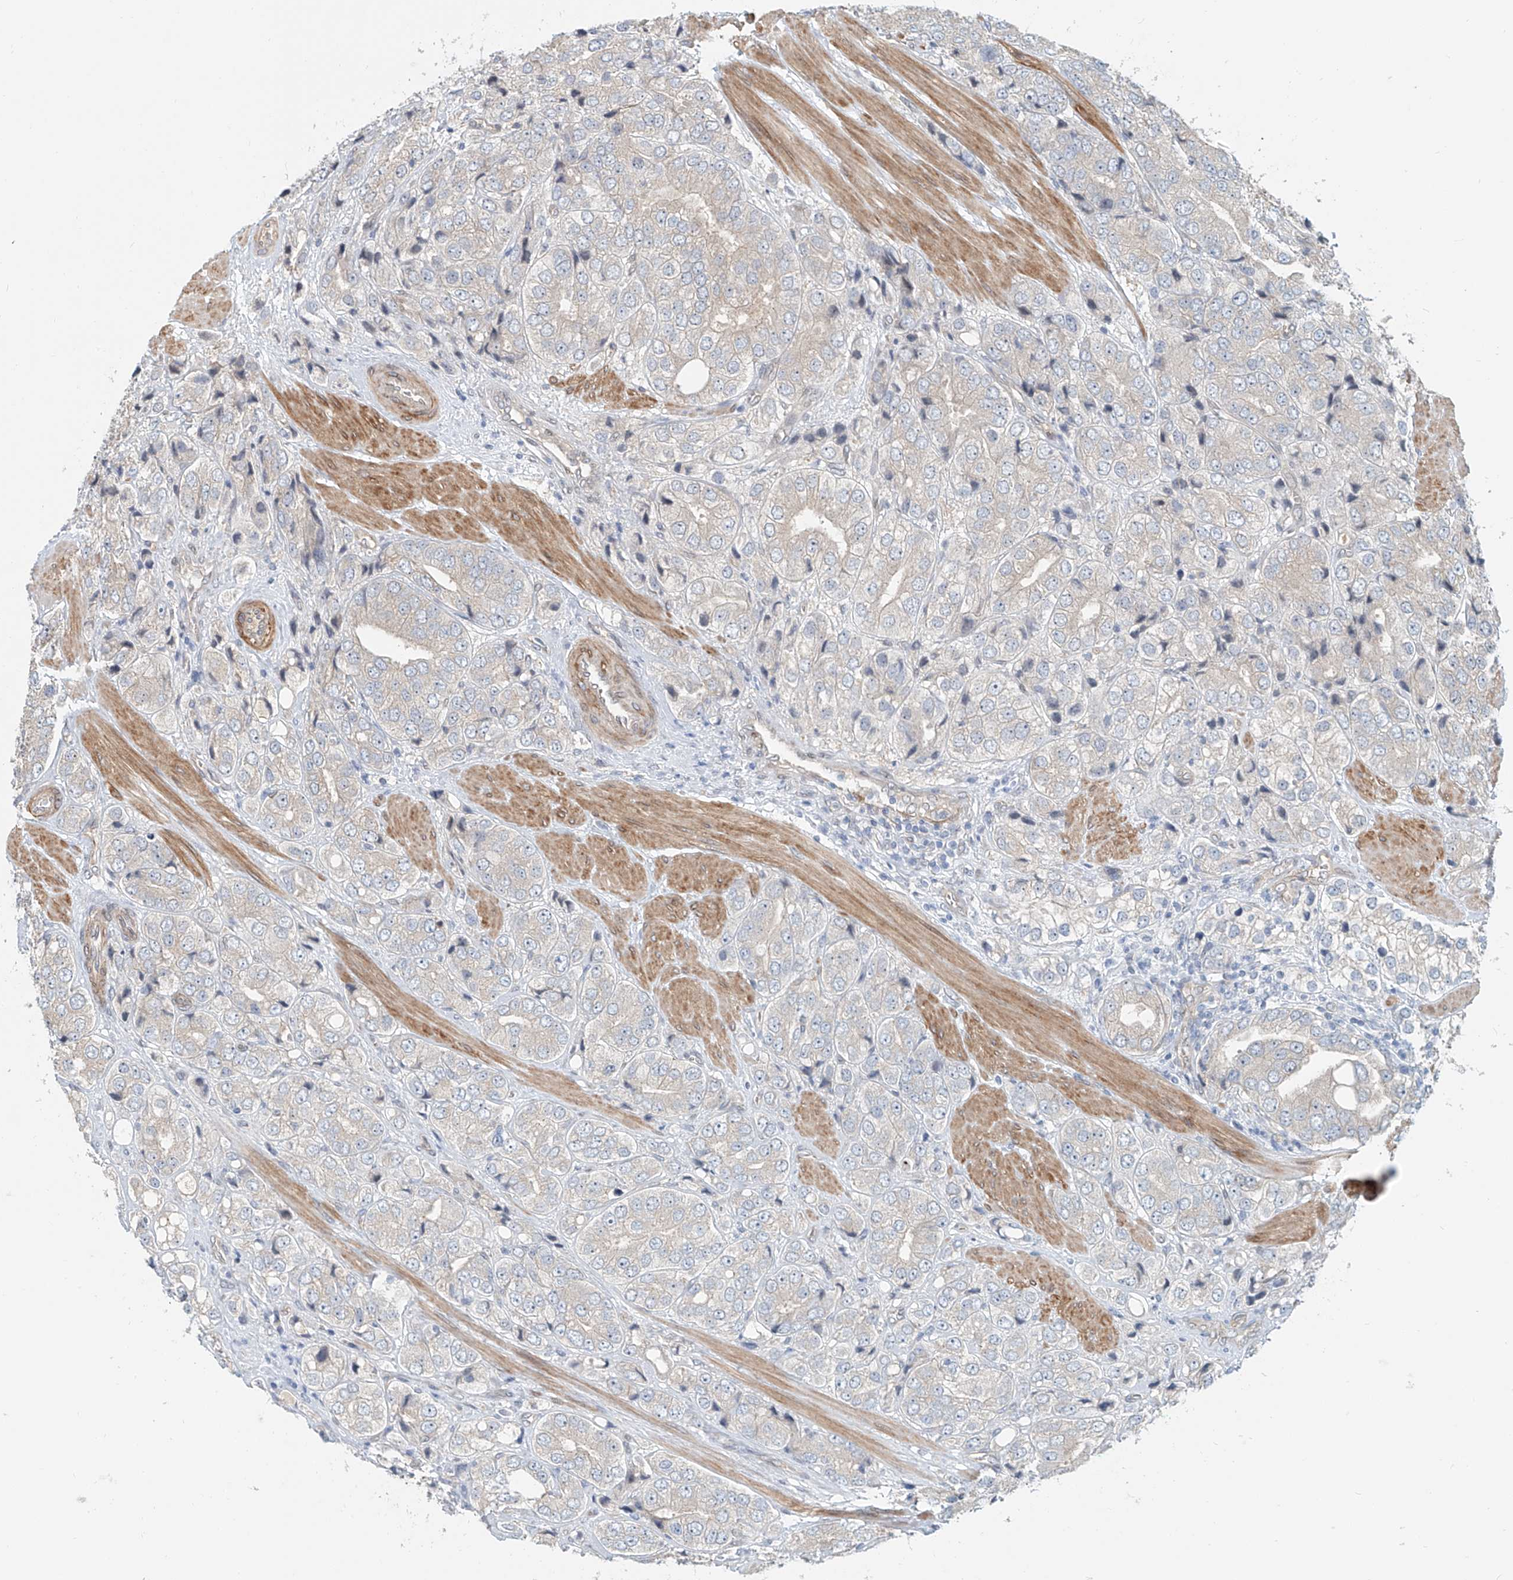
{"staining": {"intensity": "negative", "quantity": "none", "location": "none"}, "tissue": "prostate cancer", "cell_type": "Tumor cells", "image_type": "cancer", "snomed": [{"axis": "morphology", "description": "Adenocarcinoma, High grade"}, {"axis": "topography", "description": "Prostate"}], "caption": "An IHC histopathology image of prostate adenocarcinoma (high-grade) is shown. There is no staining in tumor cells of prostate adenocarcinoma (high-grade).", "gene": "SASH1", "patient": {"sex": "male", "age": 50}}